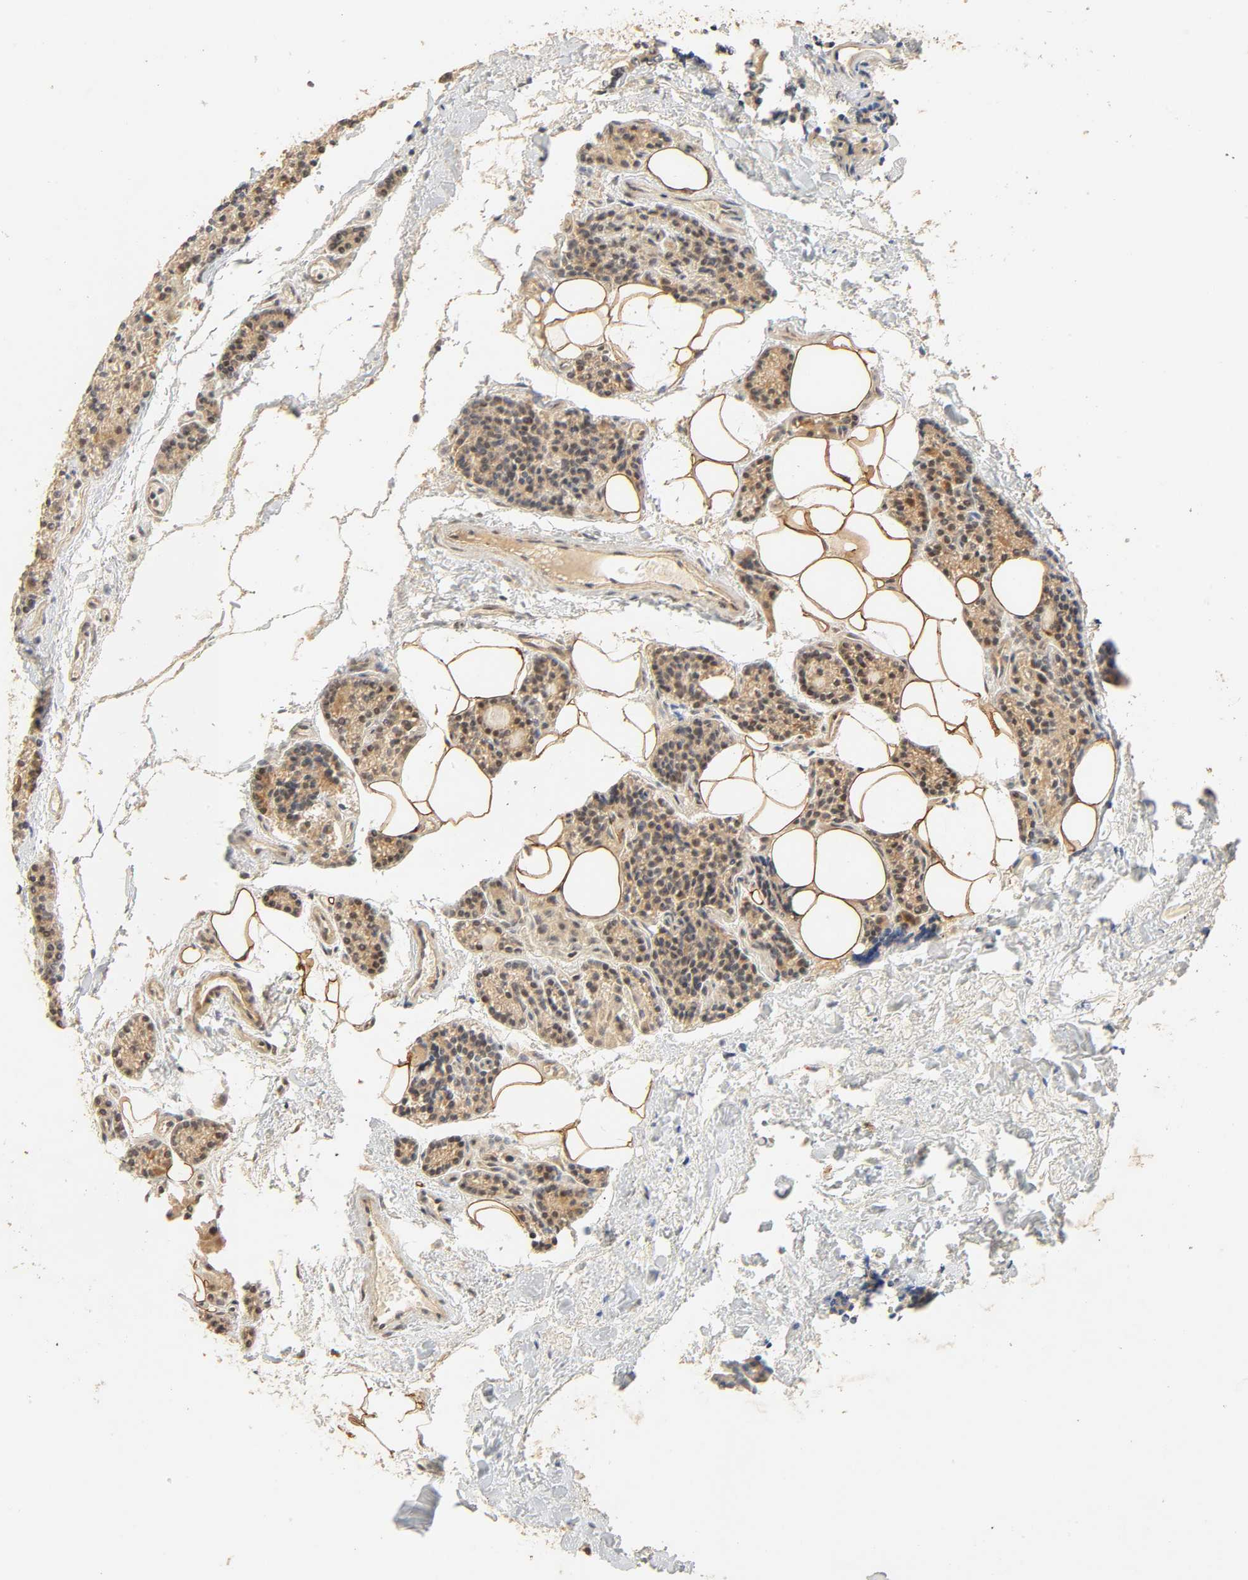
{"staining": {"intensity": "moderate", "quantity": ">75%", "location": "cytoplasmic/membranous"}, "tissue": "parathyroid gland", "cell_type": "Glandular cells", "image_type": "normal", "snomed": [{"axis": "morphology", "description": "Normal tissue, NOS"}, {"axis": "topography", "description": "Parathyroid gland"}], "caption": "Protein expression analysis of benign parathyroid gland demonstrates moderate cytoplasmic/membranous expression in about >75% of glandular cells.", "gene": "CACNA1G", "patient": {"sex": "female", "age": 50}}